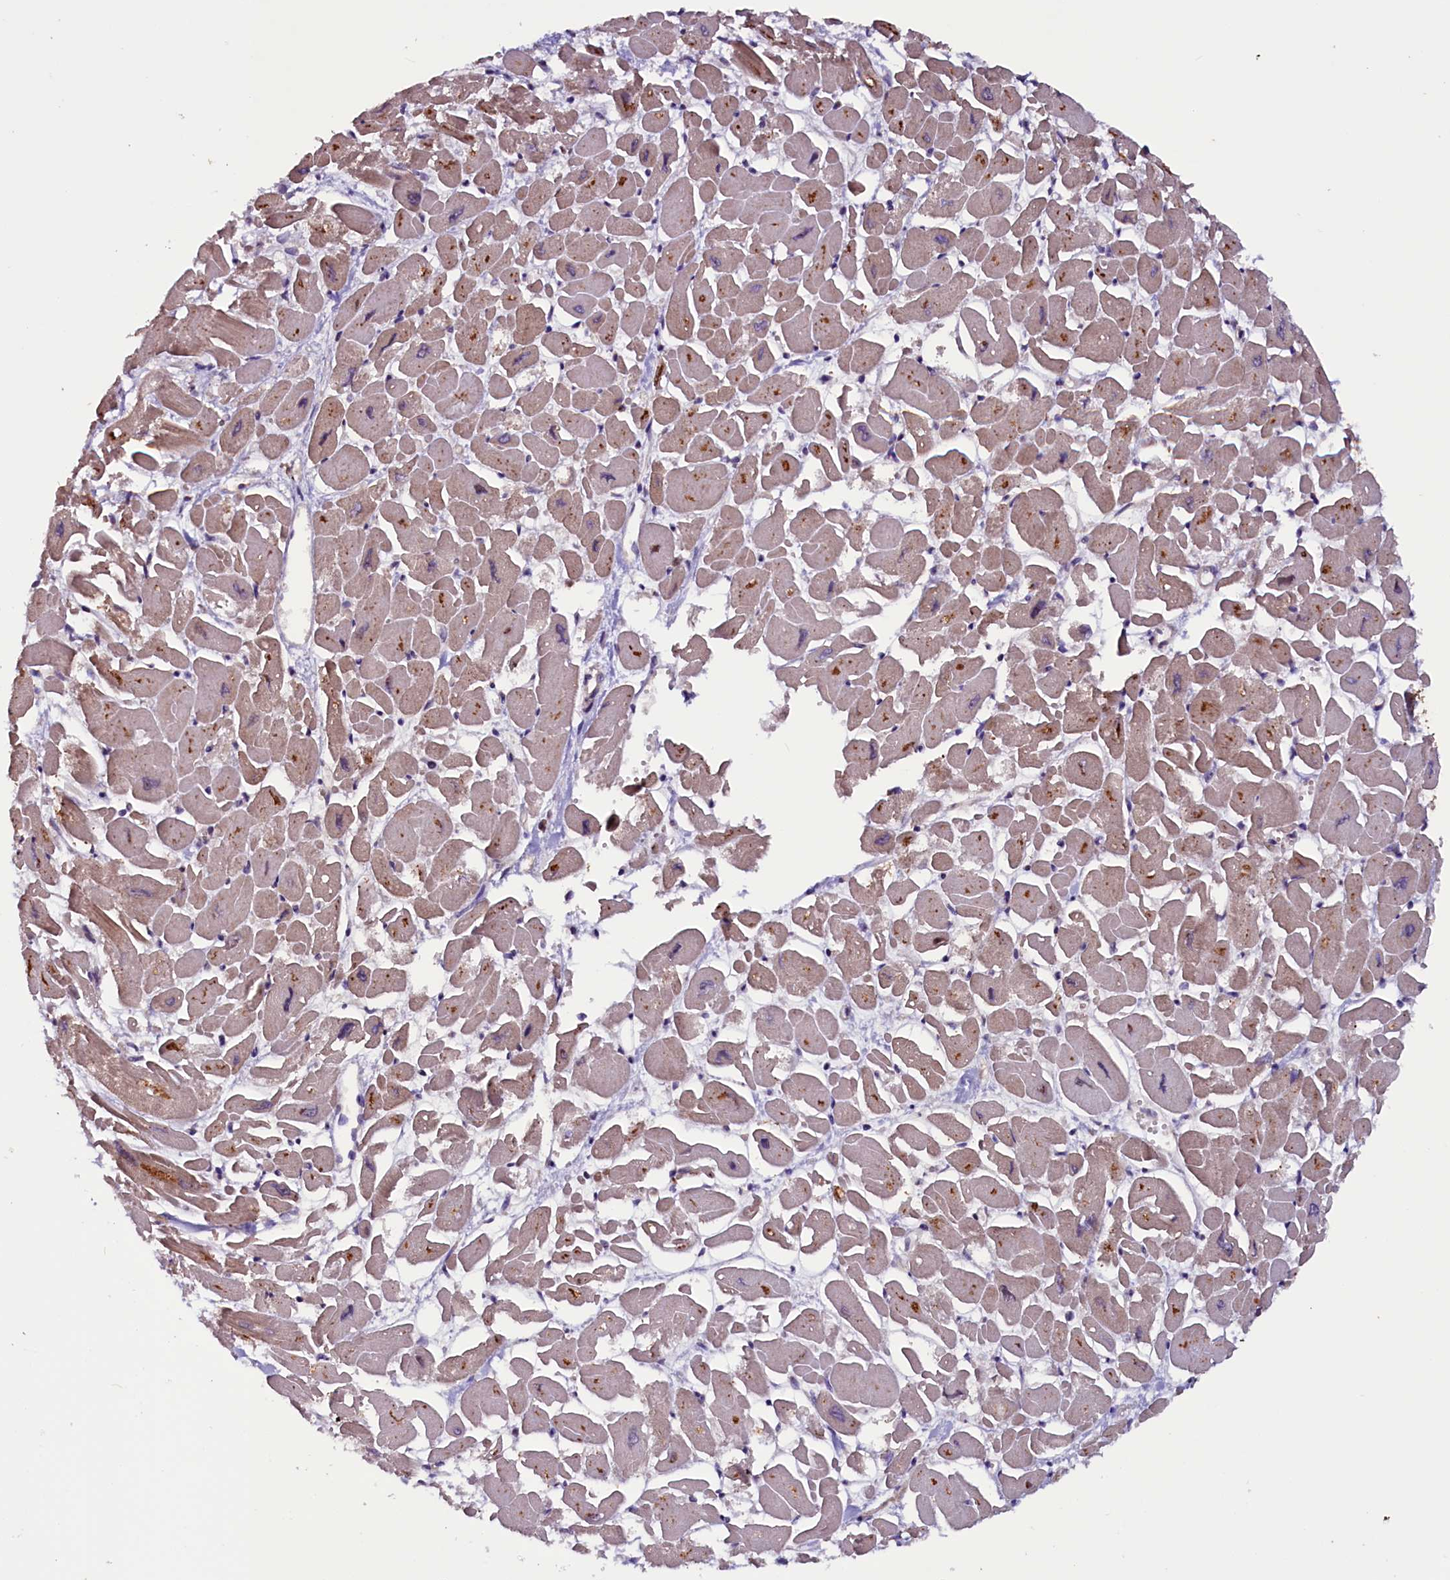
{"staining": {"intensity": "moderate", "quantity": "25%-75%", "location": "cytoplasmic/membranous,nuclear"}, "tissue": "heart muscle", "cell_type": "Cardiomyocytes", "image_type": "normal", "snomed": [{"axis": "morphology", "description": "Normal tissue, NOS"}, {"axis": "topography", "description": "Heart"}], "caption": "IHC image of benign heart muscle: human heart muscle stained using immunohistochemistry (IHC) demonstrates medium levels of moderate protein expression localized specifically in the cytoplasmic/membranous,nuclear of cardiomyocytes, appearing as a cytoplasmic/membranous,nuclear brown color.", "gene": "RNMT", "patient": {"sex": "male", "age": 54}}